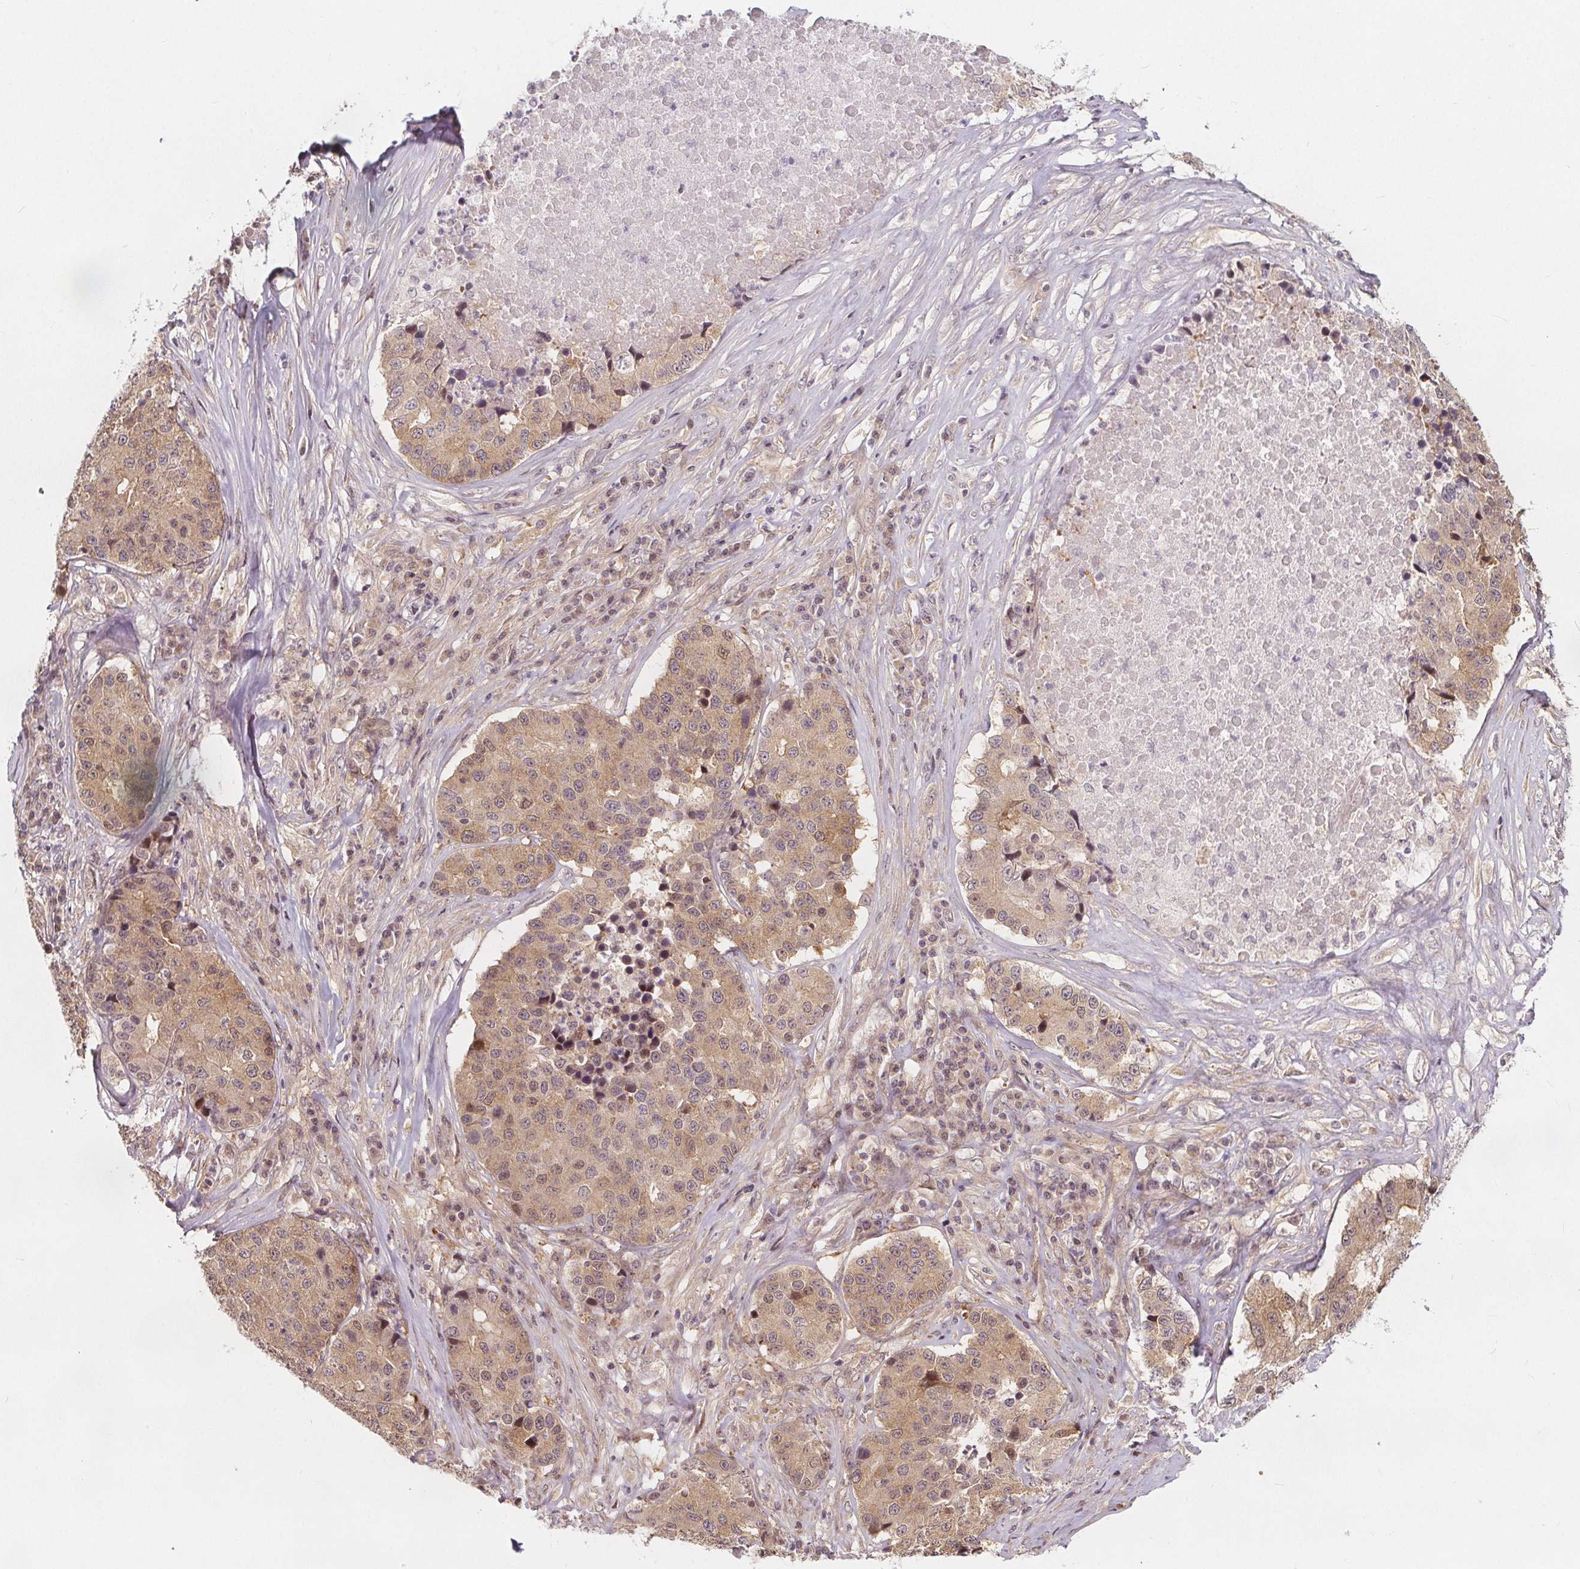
{"staining": {"intensity": "moderate", "quantity": ">75%", "location": "cytoplasmic/membranous"}, "tissue": "stomach cancer", "cell_type": "Tumor cells", "image_type": "cancer", "snomed": [{"axis": "morphology", "description": "Adenocarcinoma, NOS"}, {"axis": "topography", "description": "Stomach"}], "caption": "The histopathology image demonstrates immunohistochemical staining of stomach adenocarcinoma. There is moderate cytoplasmic/membranous positivity is seen in approximately >75% of tumor cells. (Stains: DAB in brown, nuclei in blue, Microscopy: brightfield microscopy at high magnification).", "gene": "AKT1S1", "patient": {"sex": "male", "age": 71}}